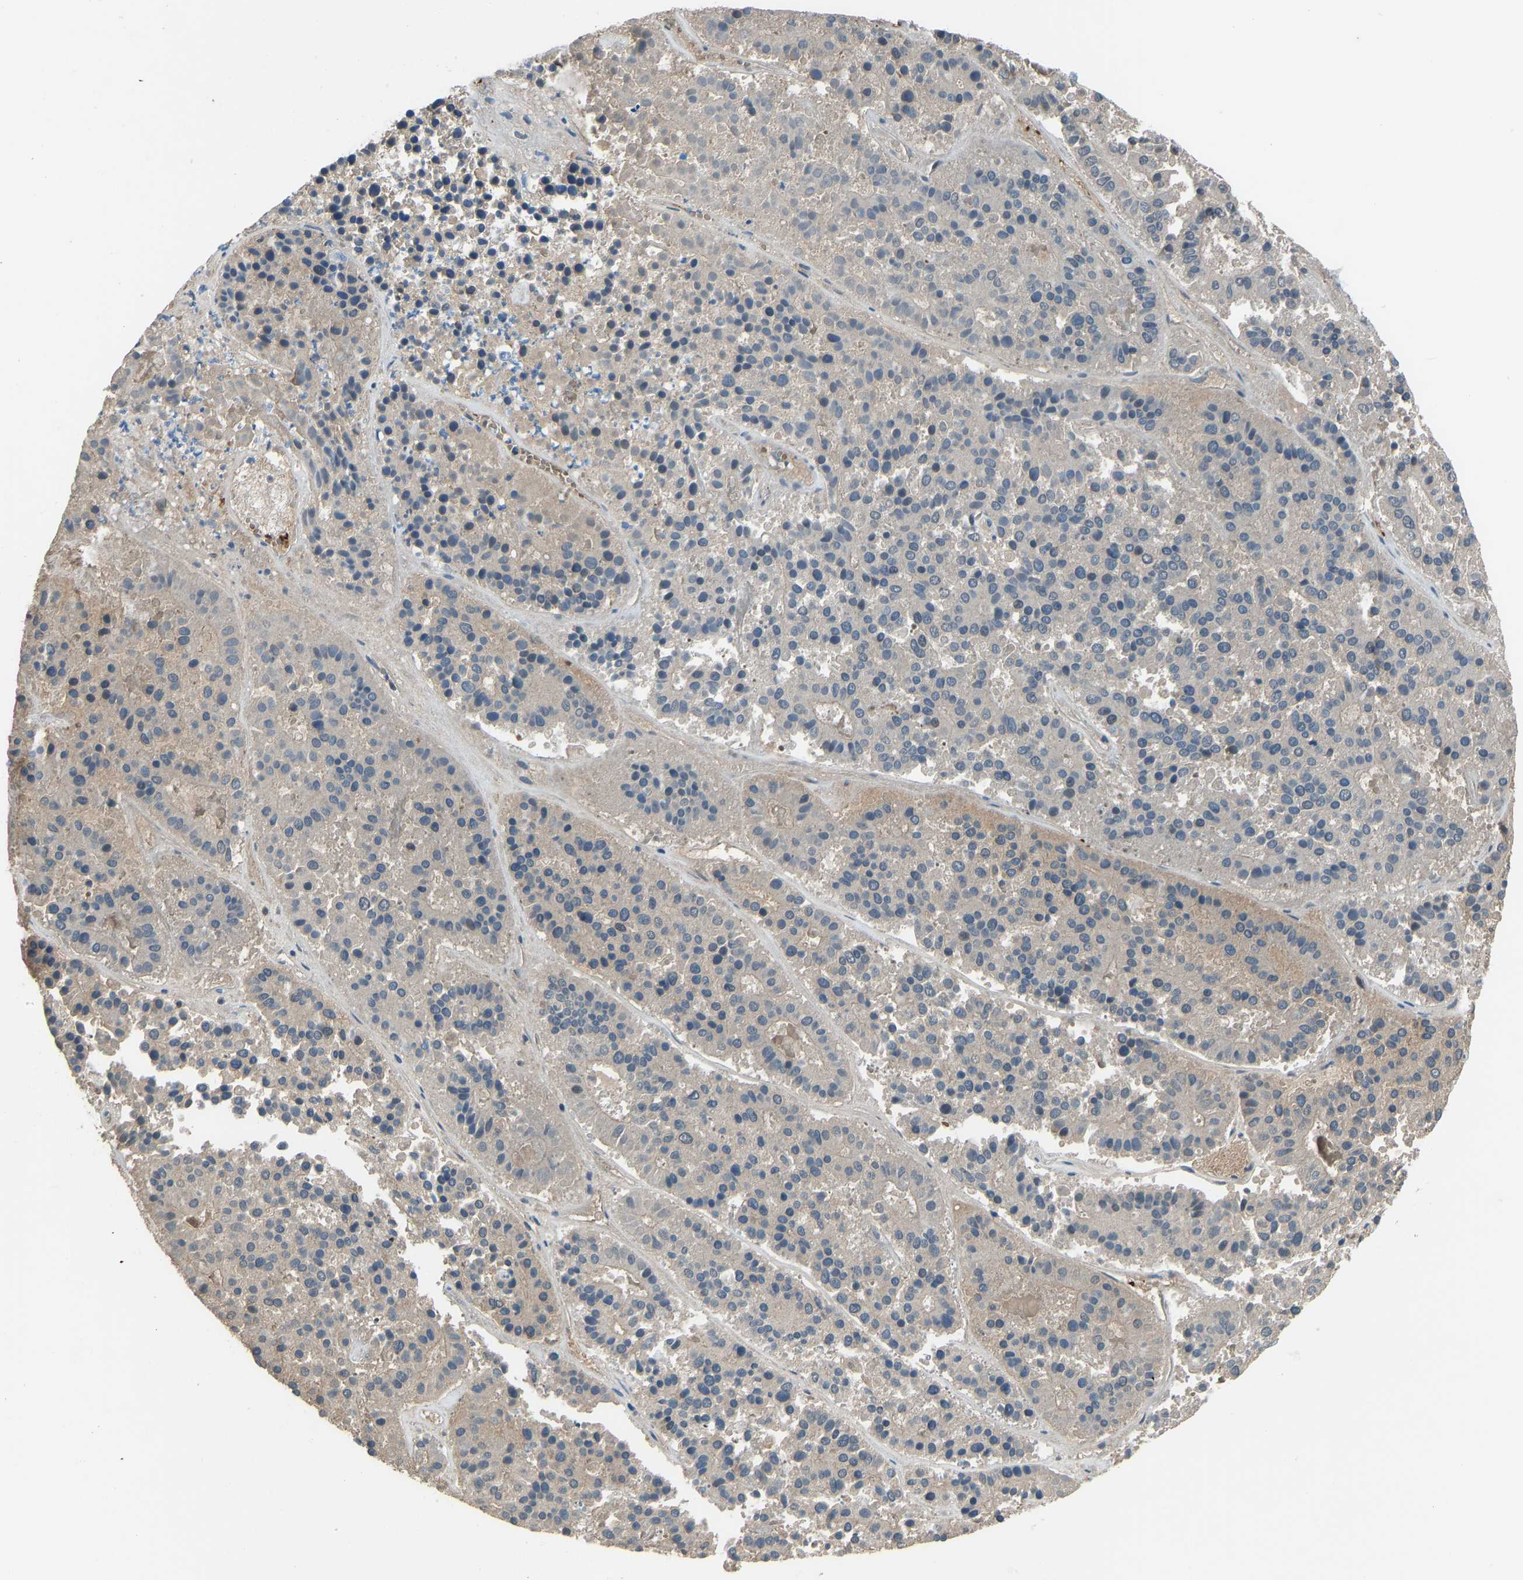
{"staining": {"intensity": "negative", "quantity": "none", "location": "none"}, "tissue": "pancreatic cancer", "cell_type": "Tumor cells", "image_type": "cancer", "snomed": [{"axis": "morphology", "description": "Adenocarcinoma, NOS"}, {"axis": "topography", "description": "Pancreas"}], "caption": "This is an immunohistochemistry micrograph of pancreatic cancer (adenocarcinoma). There is no staining in tumor cells.", "gene": "PIGS", "patient": {"sex": "male", "age": 50}}